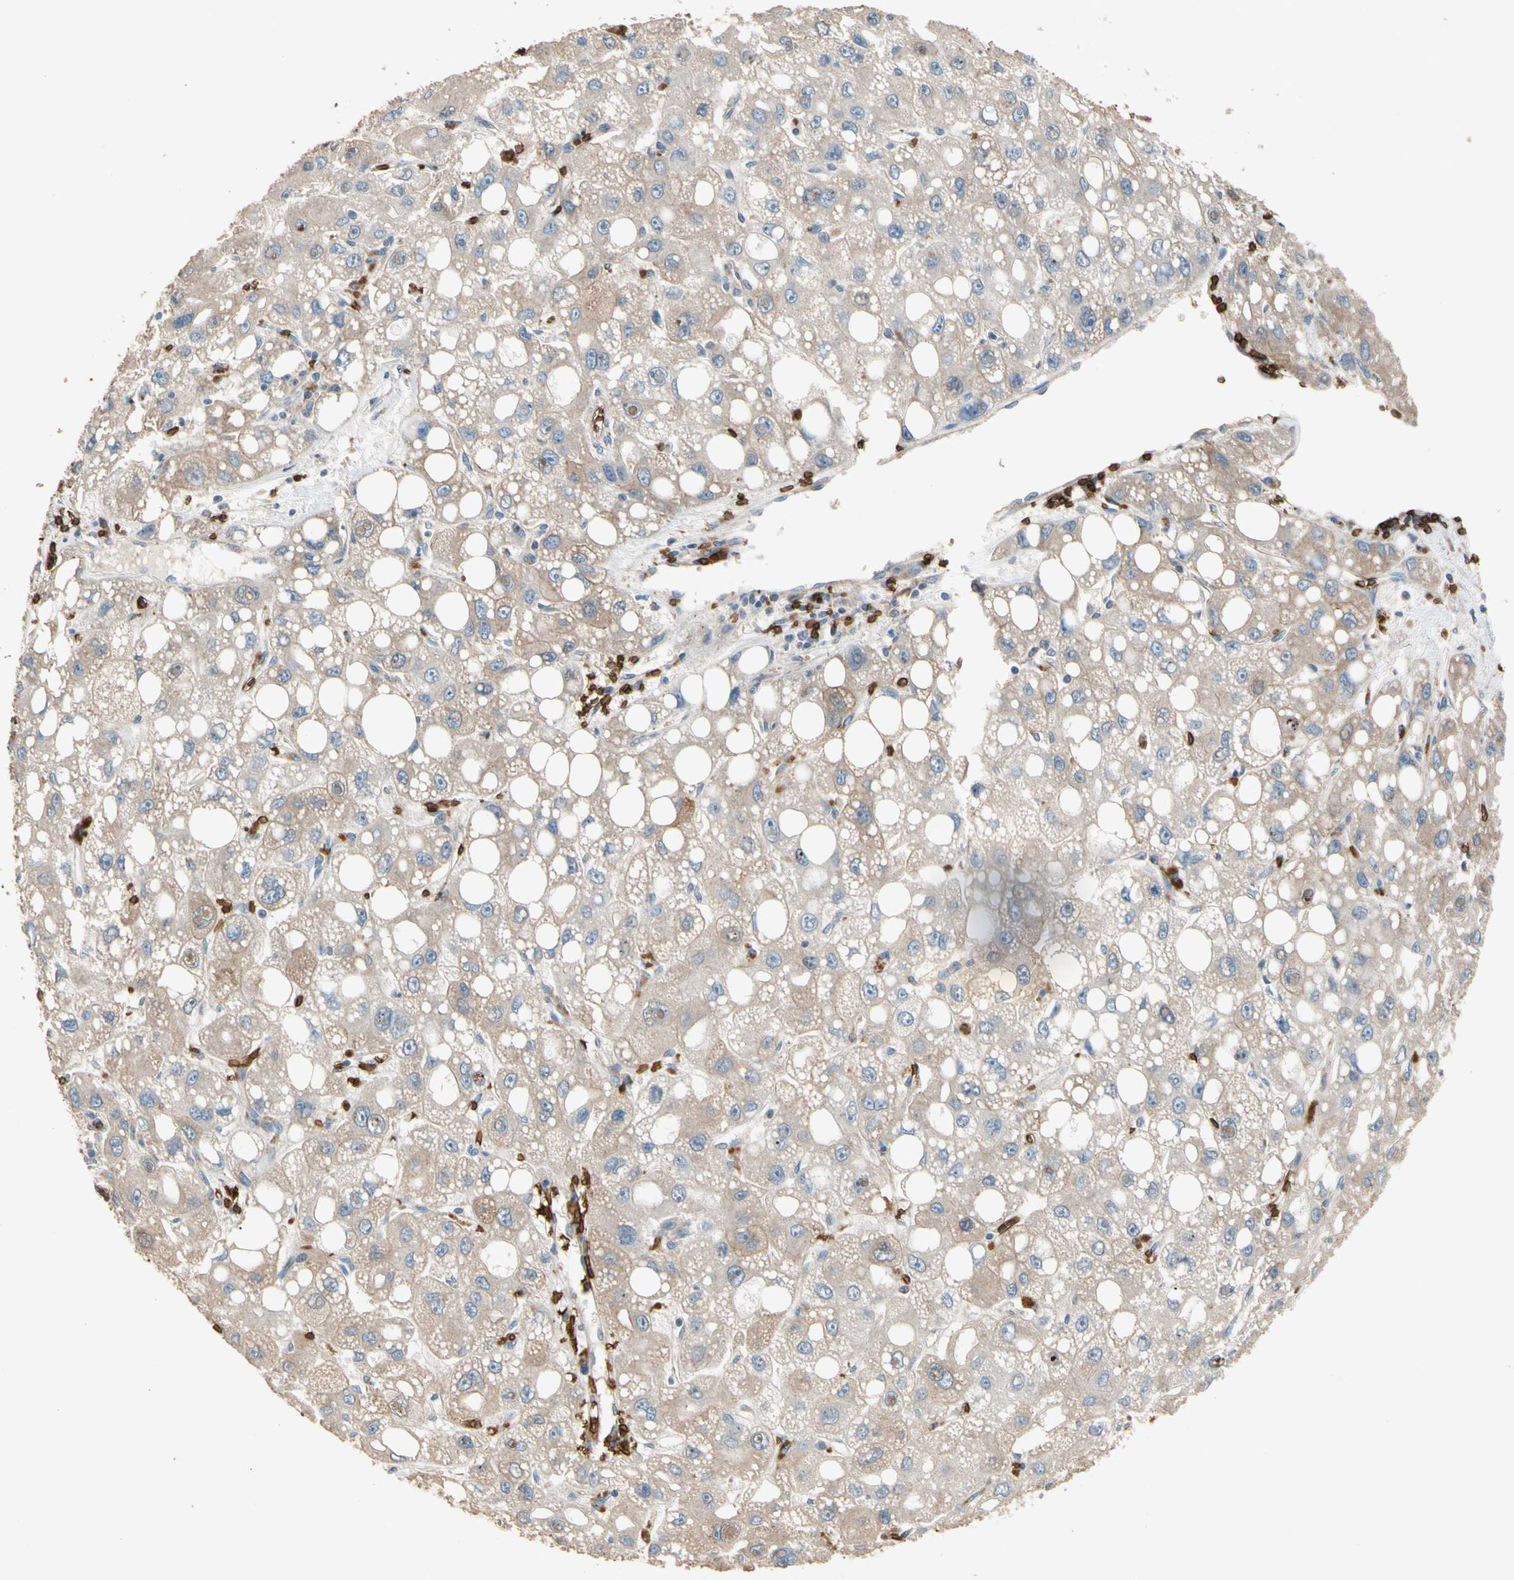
{"staining": {"intensity": "weak", "quantity": "<25%", "location": "cytoplasmic/membranous"}, "tissue": "liver cancer", "cell_type": "Tumor cells", "image_type": "cancer", "snomed": [{"axis": "morphology", "description": "Carcinoma, Hepatocellular, NOS"}, {"axis": "topography", "description": "Liver"}], "caption": "There is no significant positivity in tumor cells of liver cancer (hepatocellular carcinoma).", "gene": "RIOK2", "patient": {"sex": "male", "age": 55}}